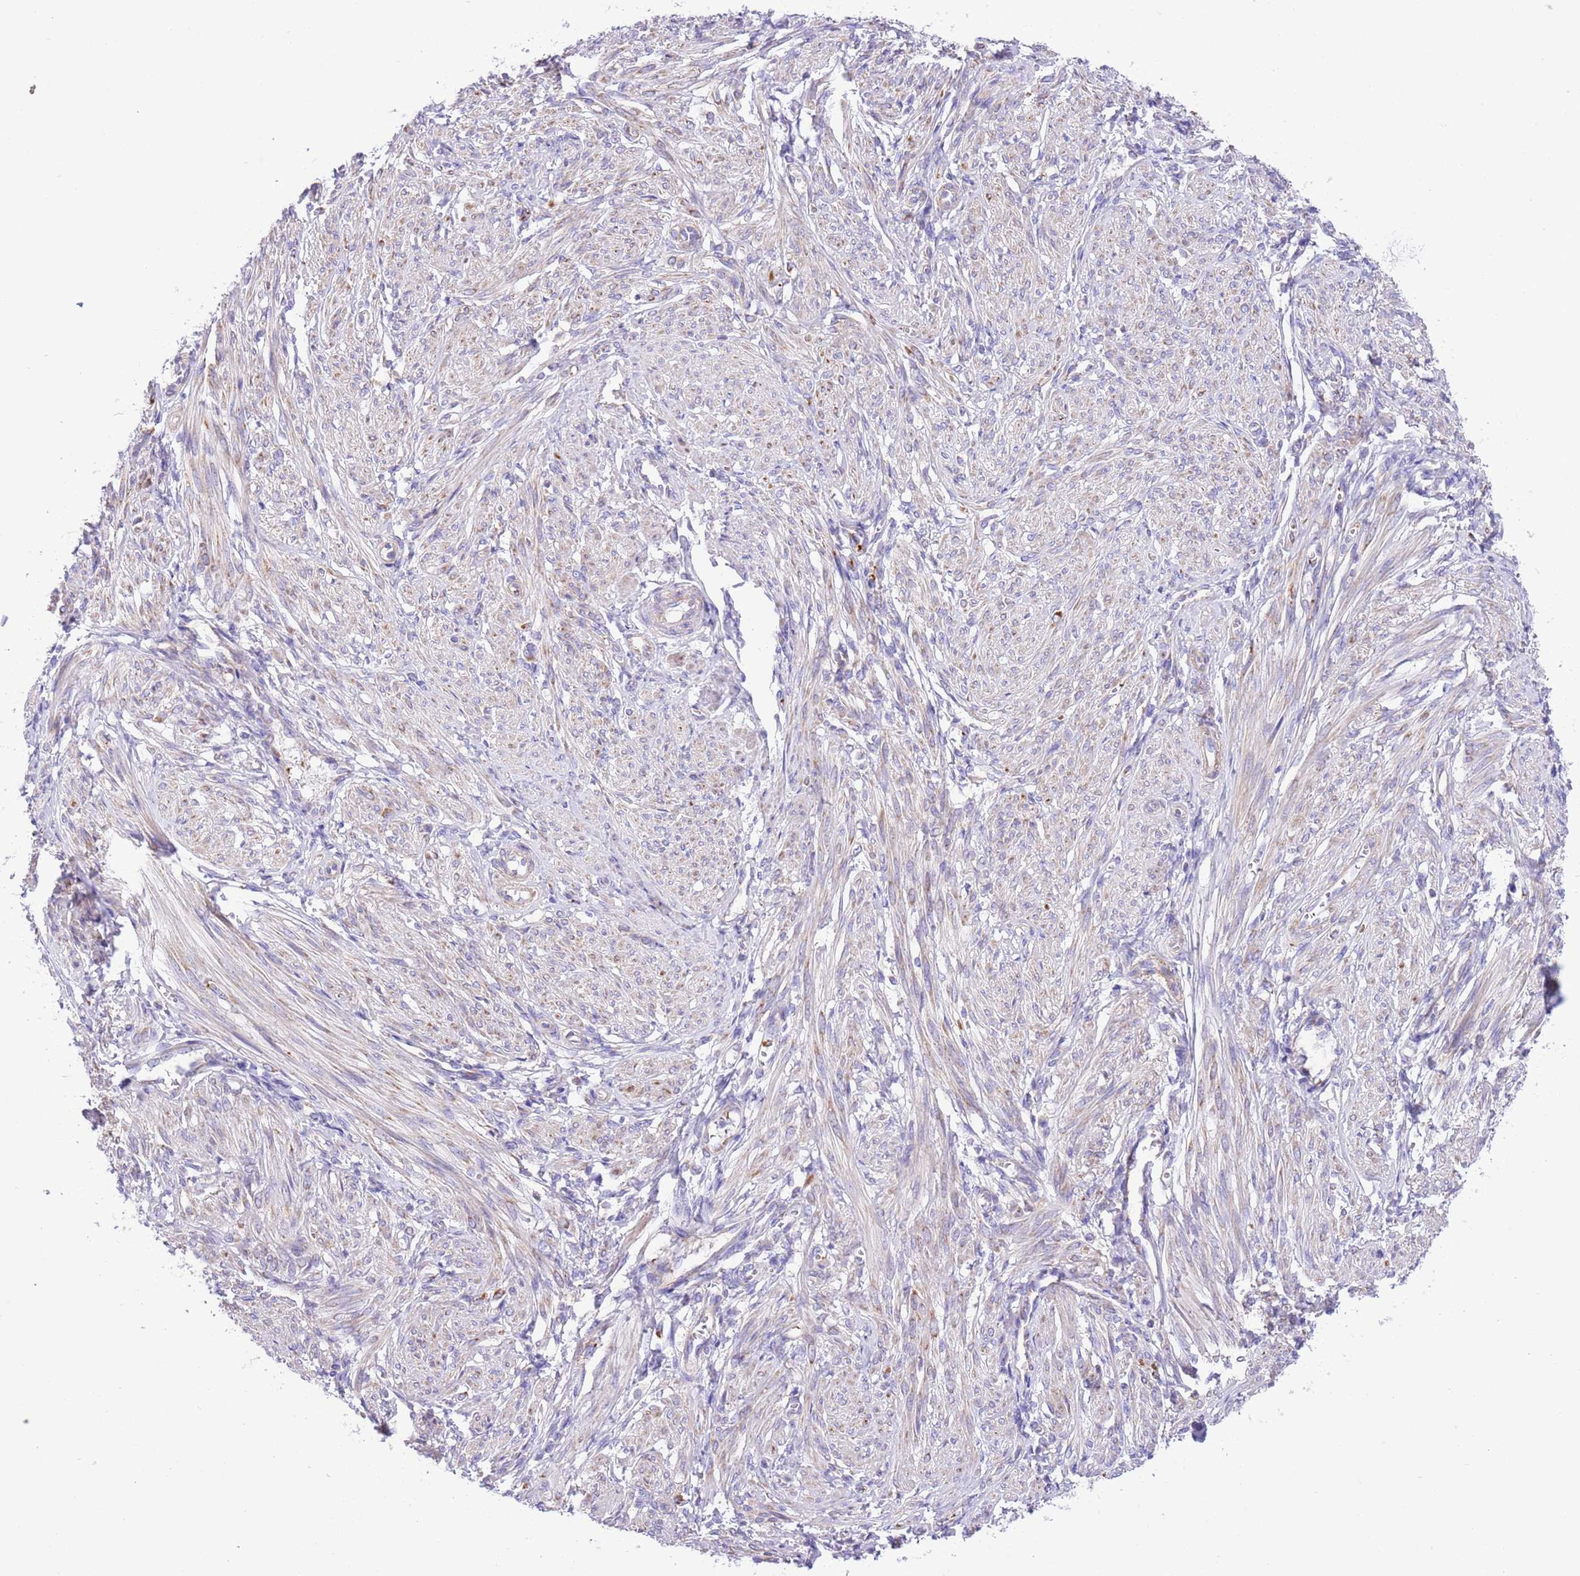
{"staining": {"intensity": "weak", "quantity": "<25%", "location": "cytoplasmic/membranous"}, "tissue": "smooth muscle", "cell_type": "Smooth muscle cells", "image_type": "normal", "snomed": [{"axis": "morphology", "description": "Normal tissue, NOS"}, {"axis": "topography", "description": "Smooth muscle"}], "caption": "Immunohistochemistry (IHC) histopathology image of normal smooth muscle: human smooth muscle stained with DAB shows no significant protein staining in smooth muscle cells.", "gene": "SS18L2", "patient": {"sex": "female", "age": 39}}